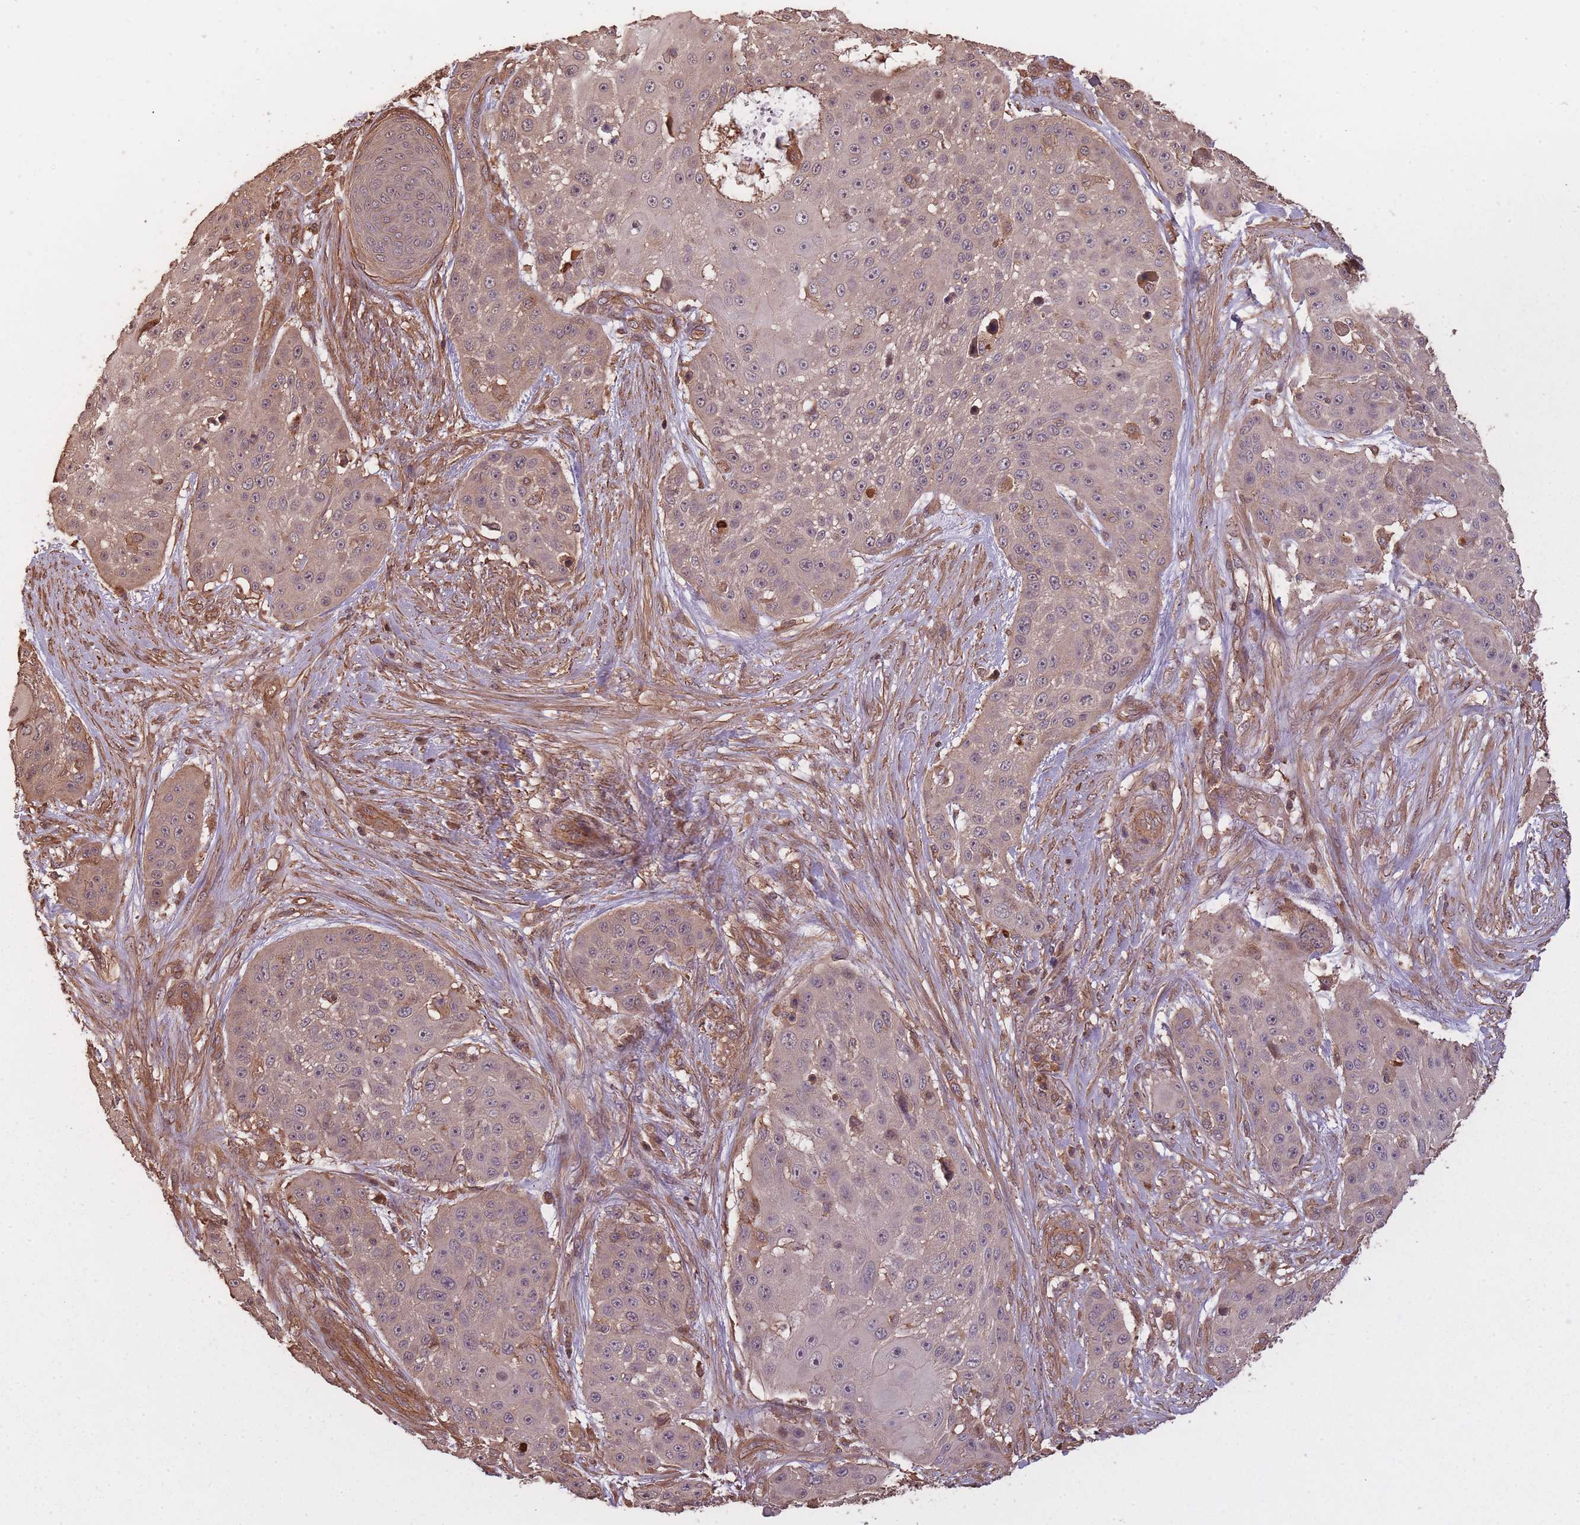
{"staining": {"intensity": "moderate", "quantity": "25%-75%", "location": "cytoplasmic/membranous,nuclear"}, "tissue": "skin cancer", "cell_type": "Tumor cells", "image_type": "cancer", "snomed": [{"axis": "morphology", "description": "Squamous cell carcinoma, NOS"}, {"axis": "topography", "description": "Skin"}], "caption": "Human squamous cell carcinoma (skin) stained with a brown dye displays moderate cytoplasmic/membranous and nuclear positive expression in about 25%-75% of tumor cells.", "gene": "ARMH3", "patient": {"sex": "female", "age": 86}}